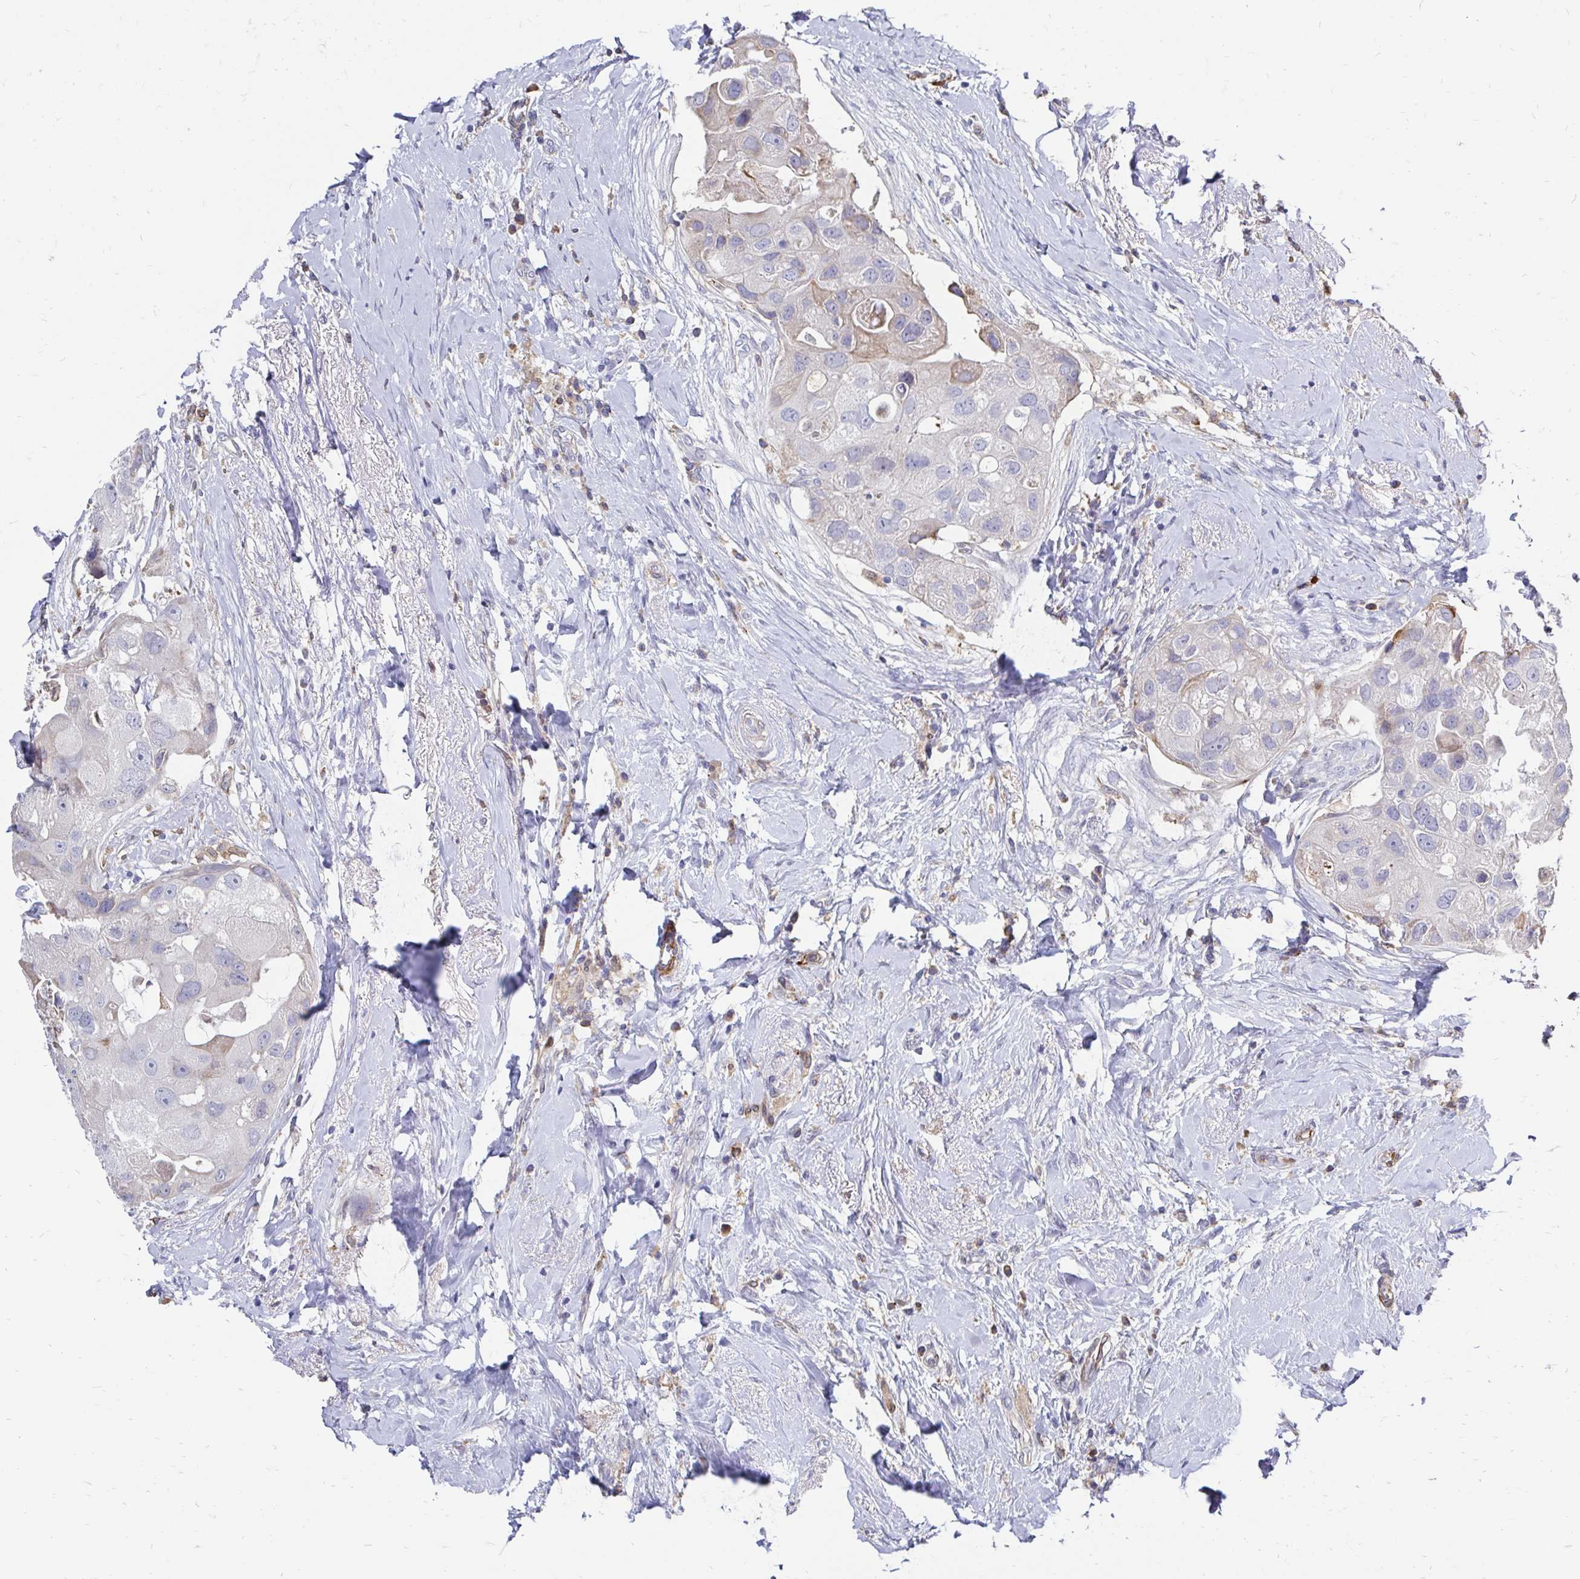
{"staining": {"intensity": "negative", "quantity": "none", "location": "none"}, "tissue": "breast cancer", "cell_type": "Tumor cells", "image_type": "cancer", "snomed": [{"axis": "morphology", "description": "Duct carcinoma"}, {"axis": "topography", "description": "Breast"}], "caption": "Immunohistochemistry (IHC) micrograph of neoplastic tissue: human breast cancer stained with DAB displays no significant protein positivity in tumor cells.", "gene": "CDKL1", "patient": {"sex": "female", "age": 43}}